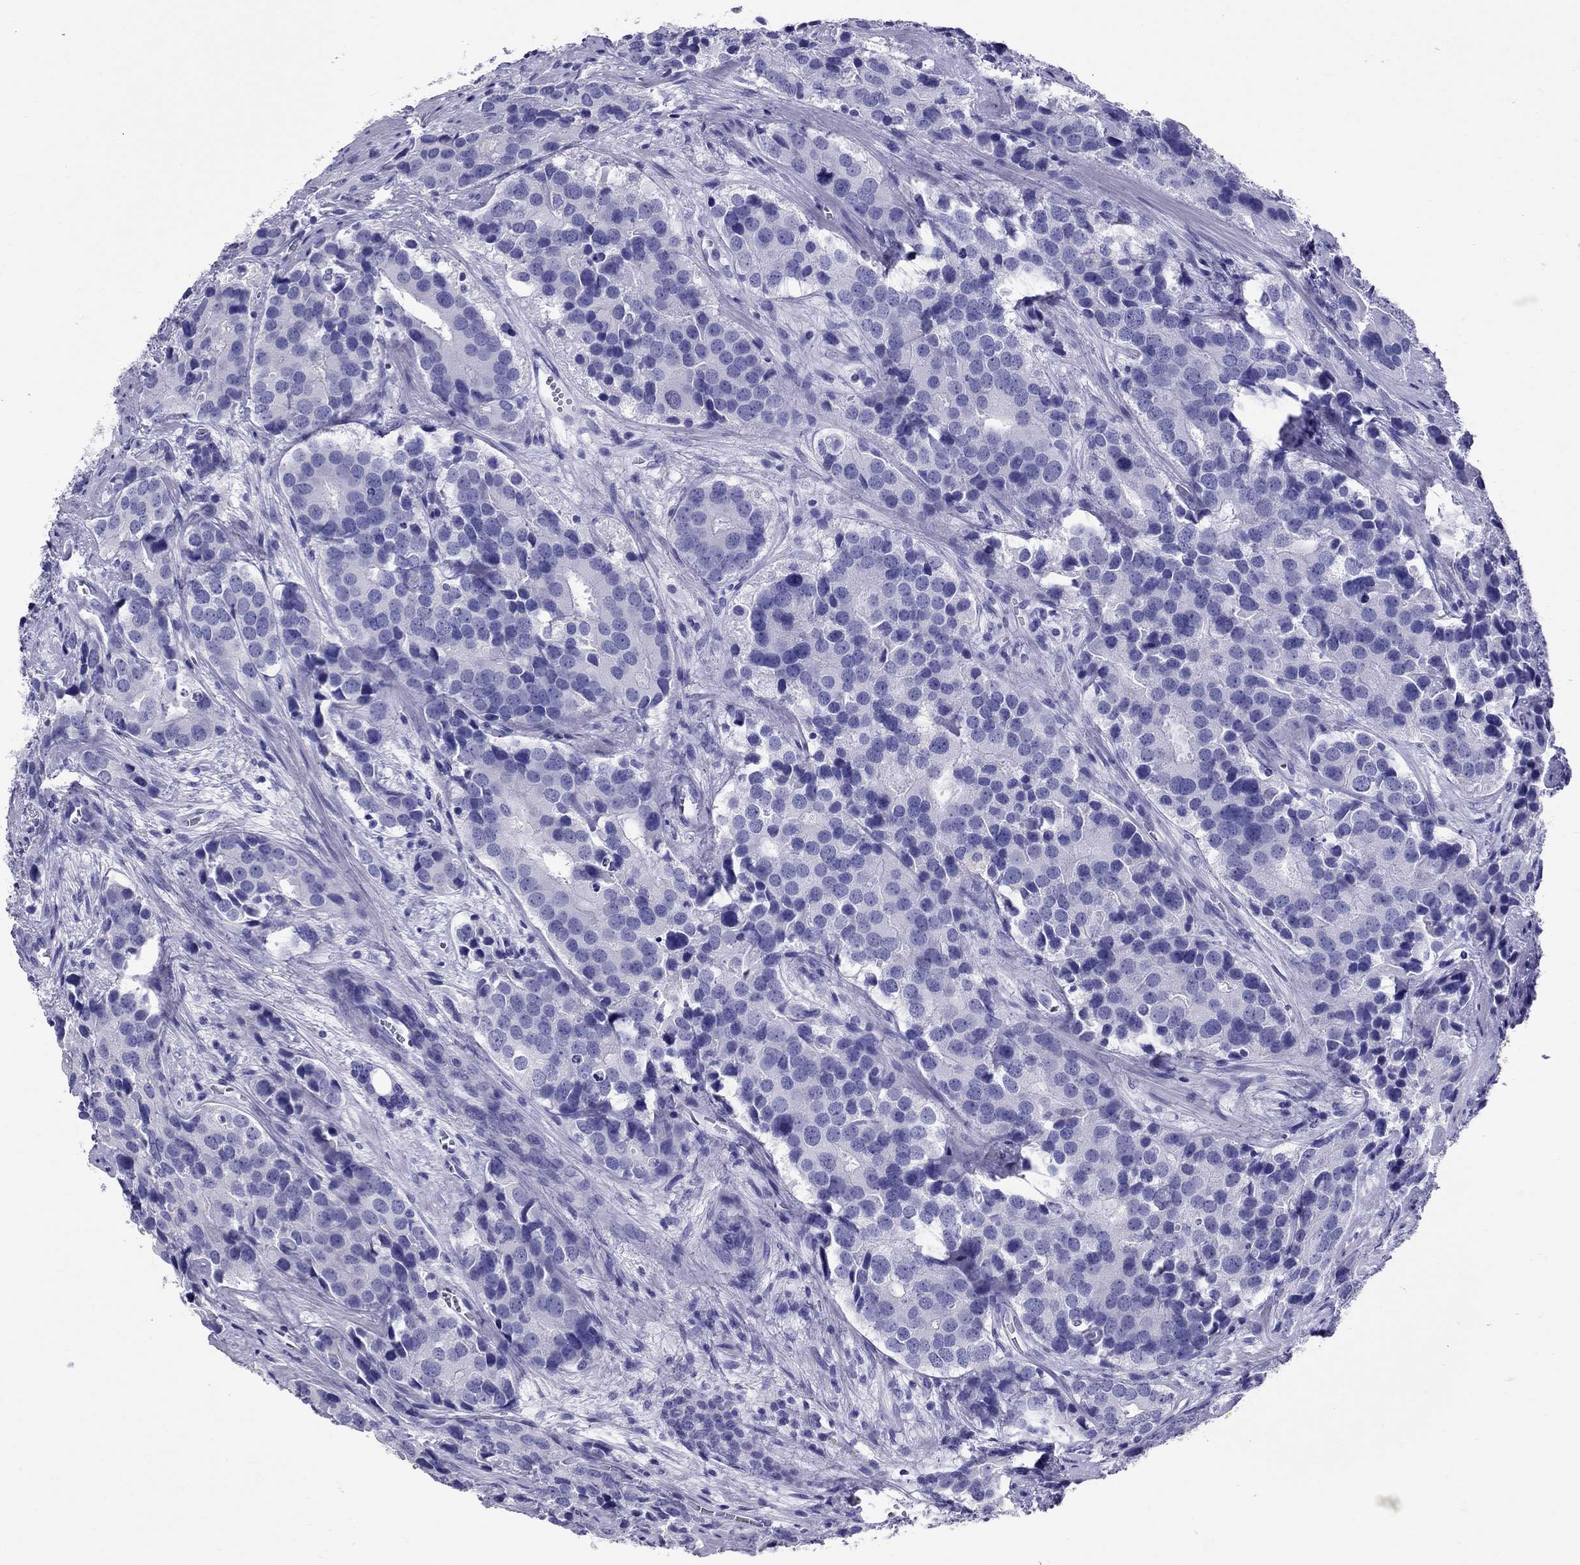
{"staining": {"intensity": "negative", "quantity": "none", "location": "none"}, "tissue": "prostate cancer", "cell_type": "Tumor cells", "image_type": "cancer", "snomed": [{"axis": "morphology", "description": "Adenocarcinoma, NOS"}, {"axis": "topography", "description": "Prostate and seminal vesicle, NOS"}], "caption": "High magnification brightfield microscopy of prostate adenocarcinoma stained with DAB (3,3'-diaminobenzidine) (brown) and counterstained with hematoxylin (blue): tumor cells show no significant staining.", "gene": "AVPR1B", "patient": {"sex": "male", "age": 63}}